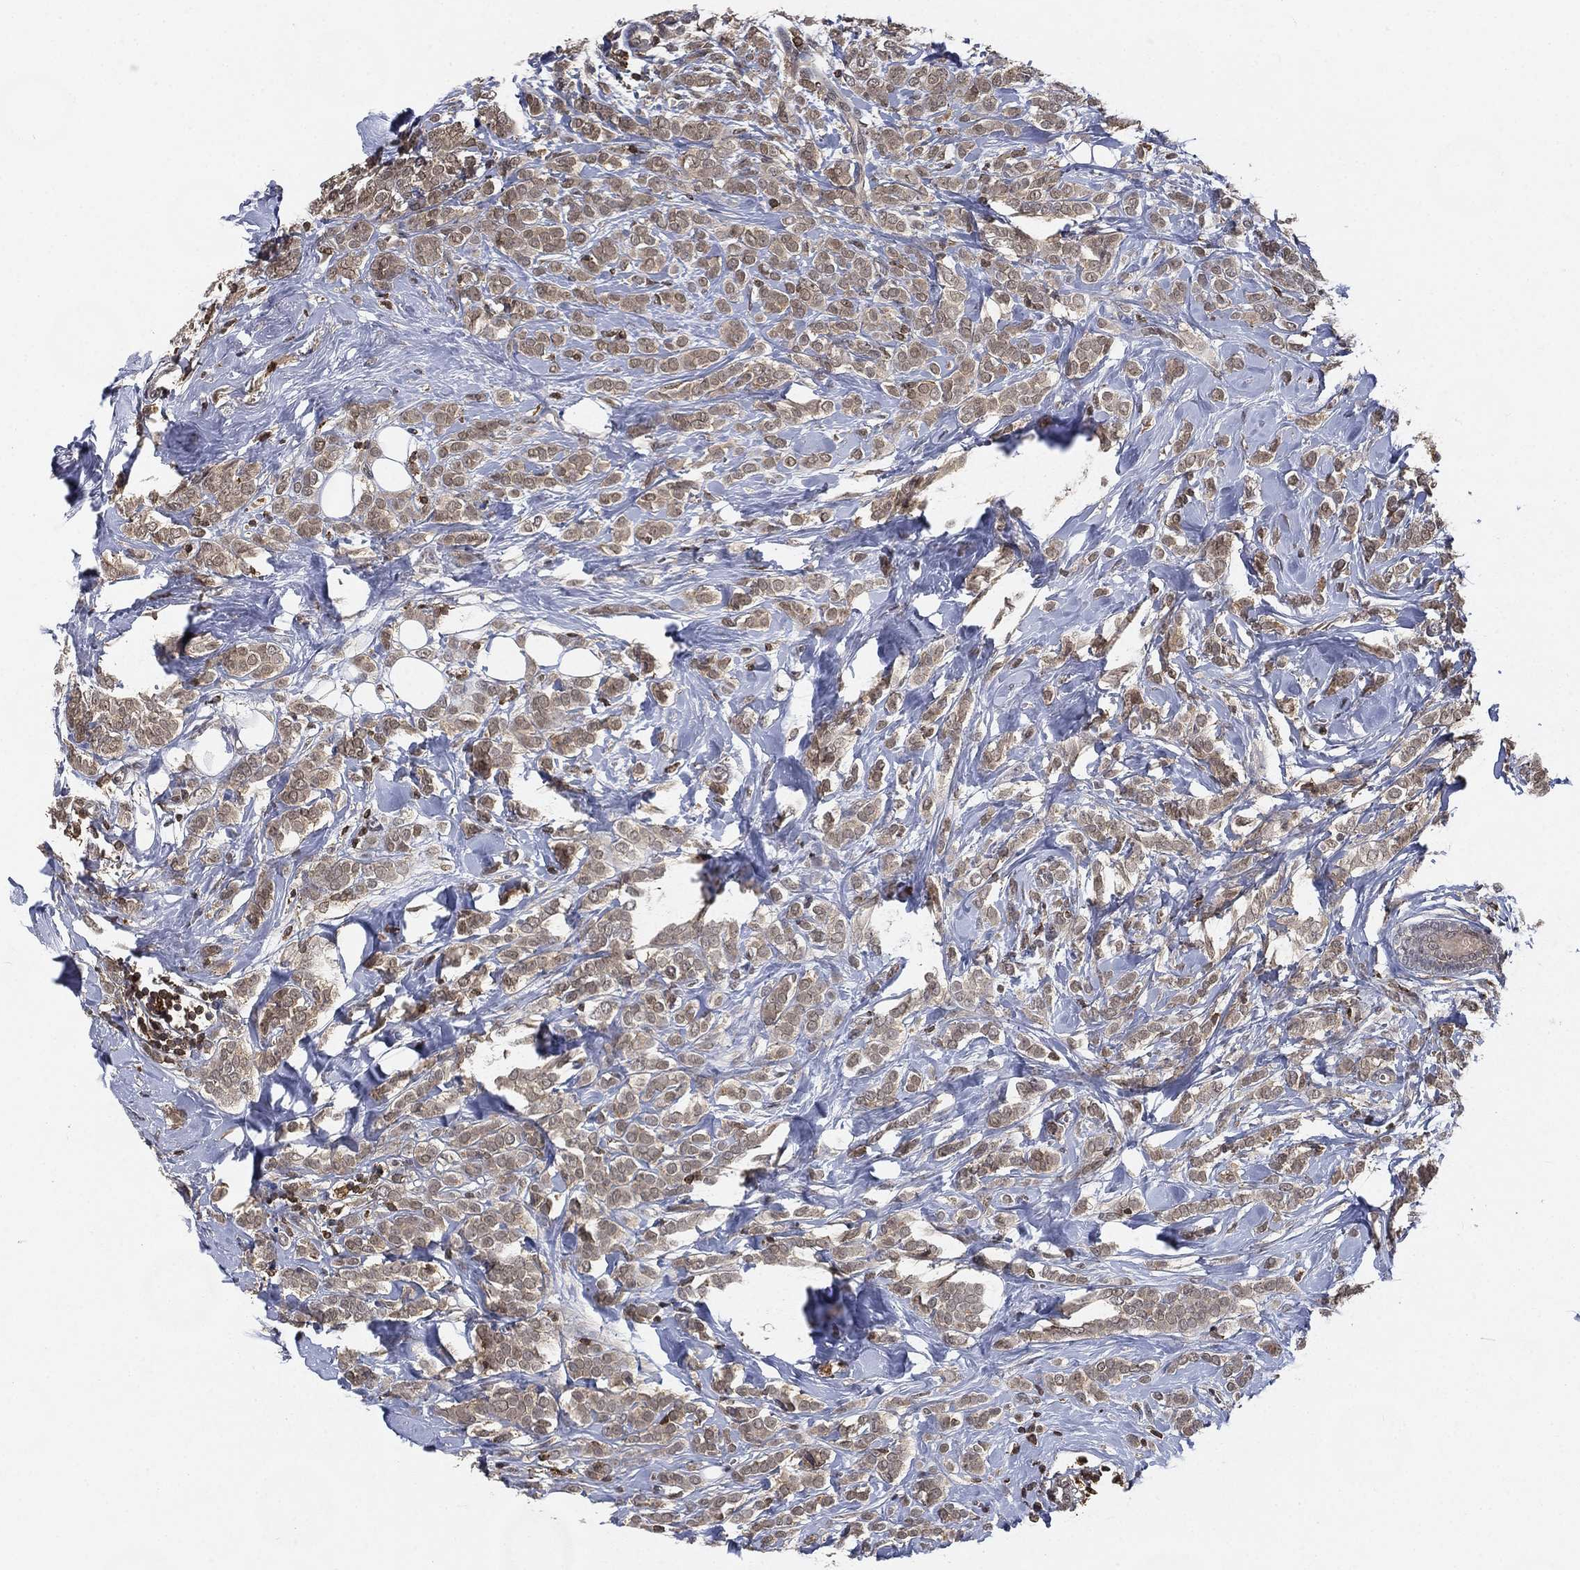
{"staining": {"intensity": "negative", "quantity": "none", "location": "none"}, "tissue": "breast cancer", "cell_type": "Tumor cells", "image_type": "cancer", "snomed": [{"axis": "morphology", "description": "Lobular carcinoma"}, {"axis": "topography", "description": "Breast"}], "caption": "The micrograph reveals no staining of tumor cells in breast cancer (lobular carcinoma). (Immunohistochemistry (ihc), brightfield microscopy, high magnification).", "gene": "WDR26", "patient": {"sex": "female", "age": 49}}